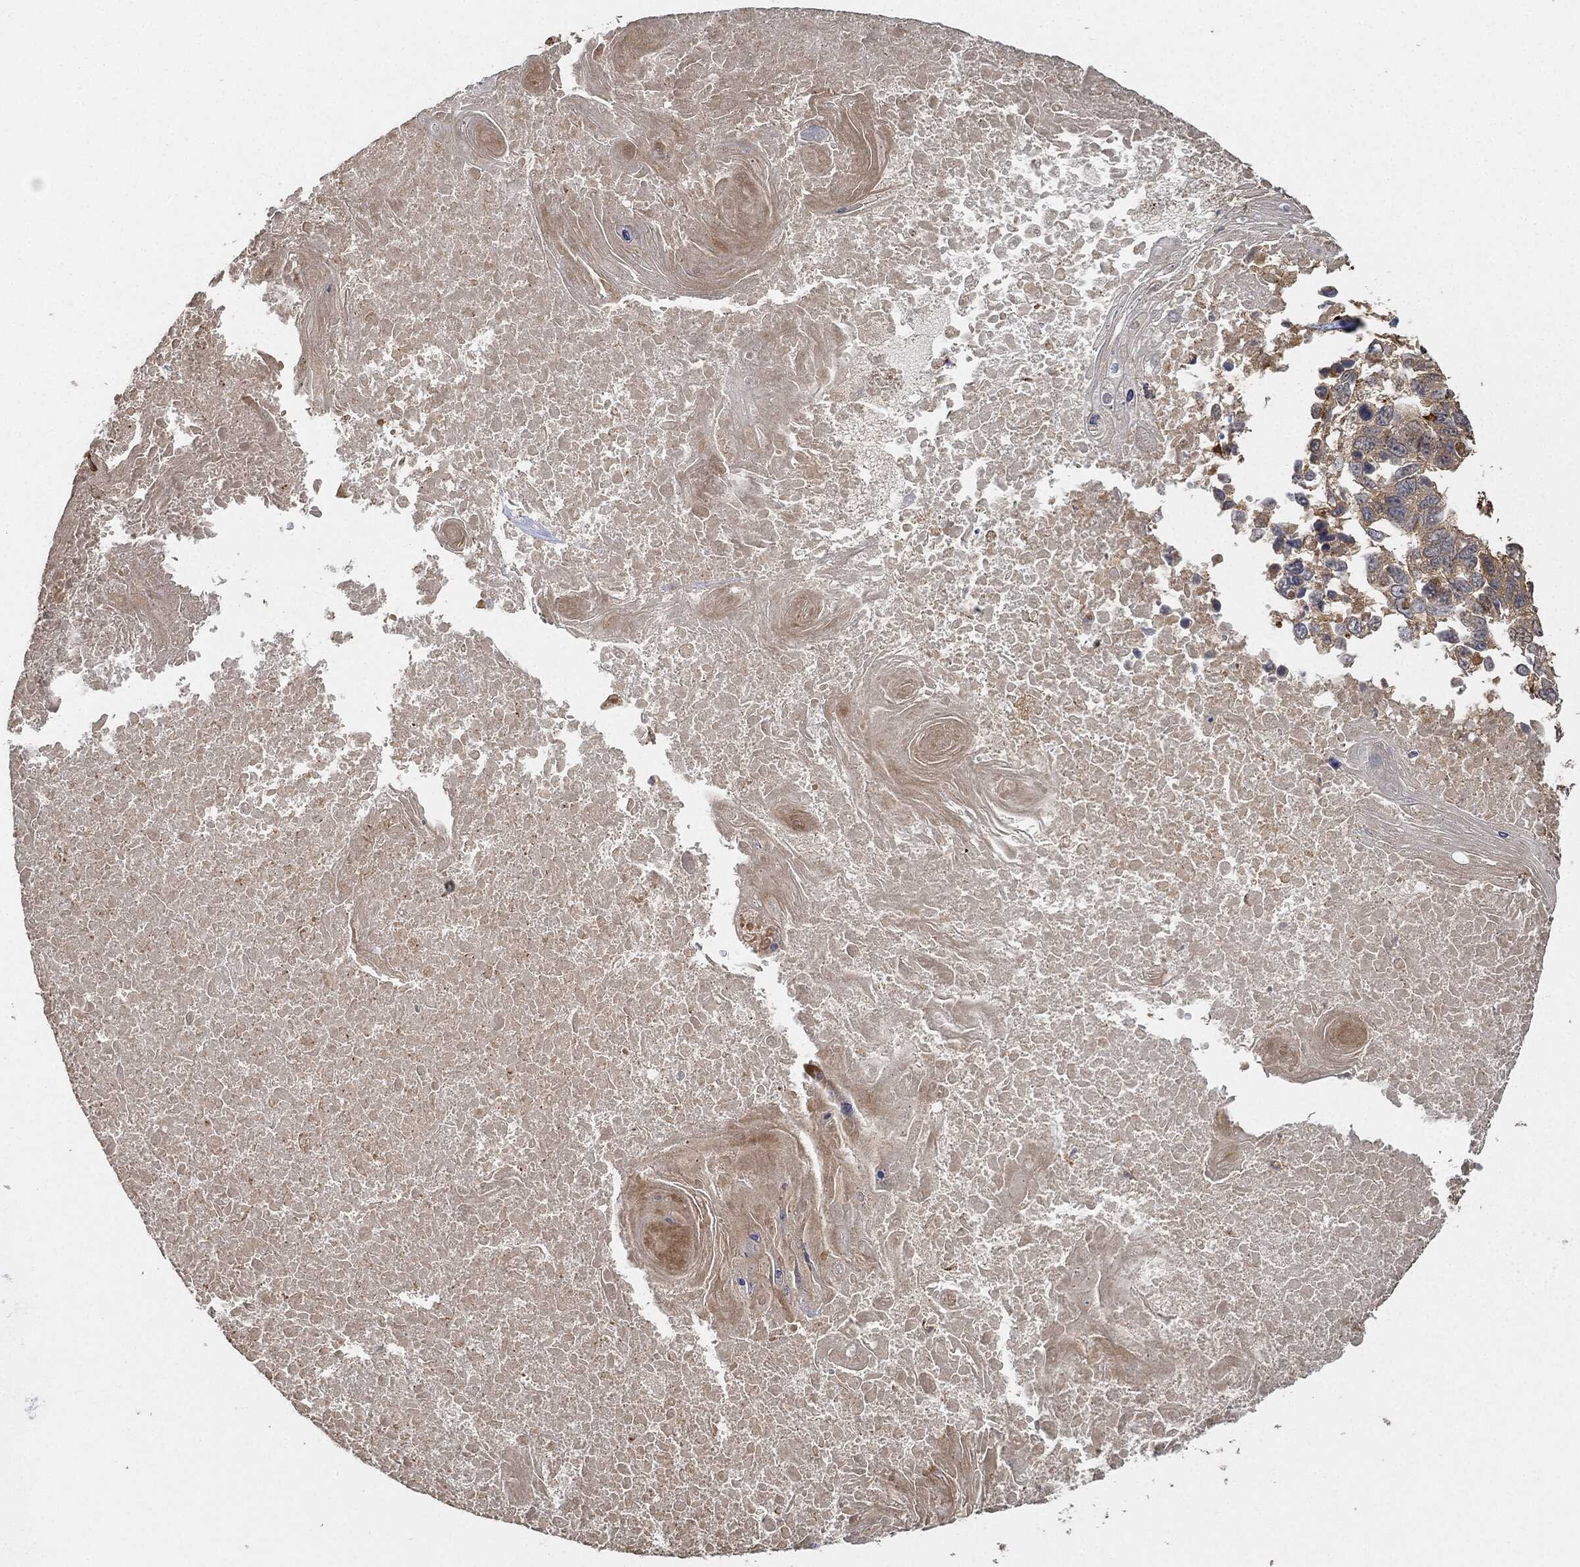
{"staining": {"intensity": "weak", "quantity": "<25%", "location": "cytoplasmic/membranous"}, "tissue": "lung cancer", "cell_type": "Tumor cells", "image_type": "cancer", "snomed": [{"axis": "morphology", "description": "Squamous cell carcinoma, NOS"}, {"axis": "topography", "description": "Lung"}], "caption": "High magnification brightfield microscopy of lung cancer (squamous cell carcinoma) stained with DAB (brown) and counterstained with hematoxylin (blue): tumor cells show no significant positivity.", "gene": "TPT1", "patient": {"sex": "male", "age": 82}}